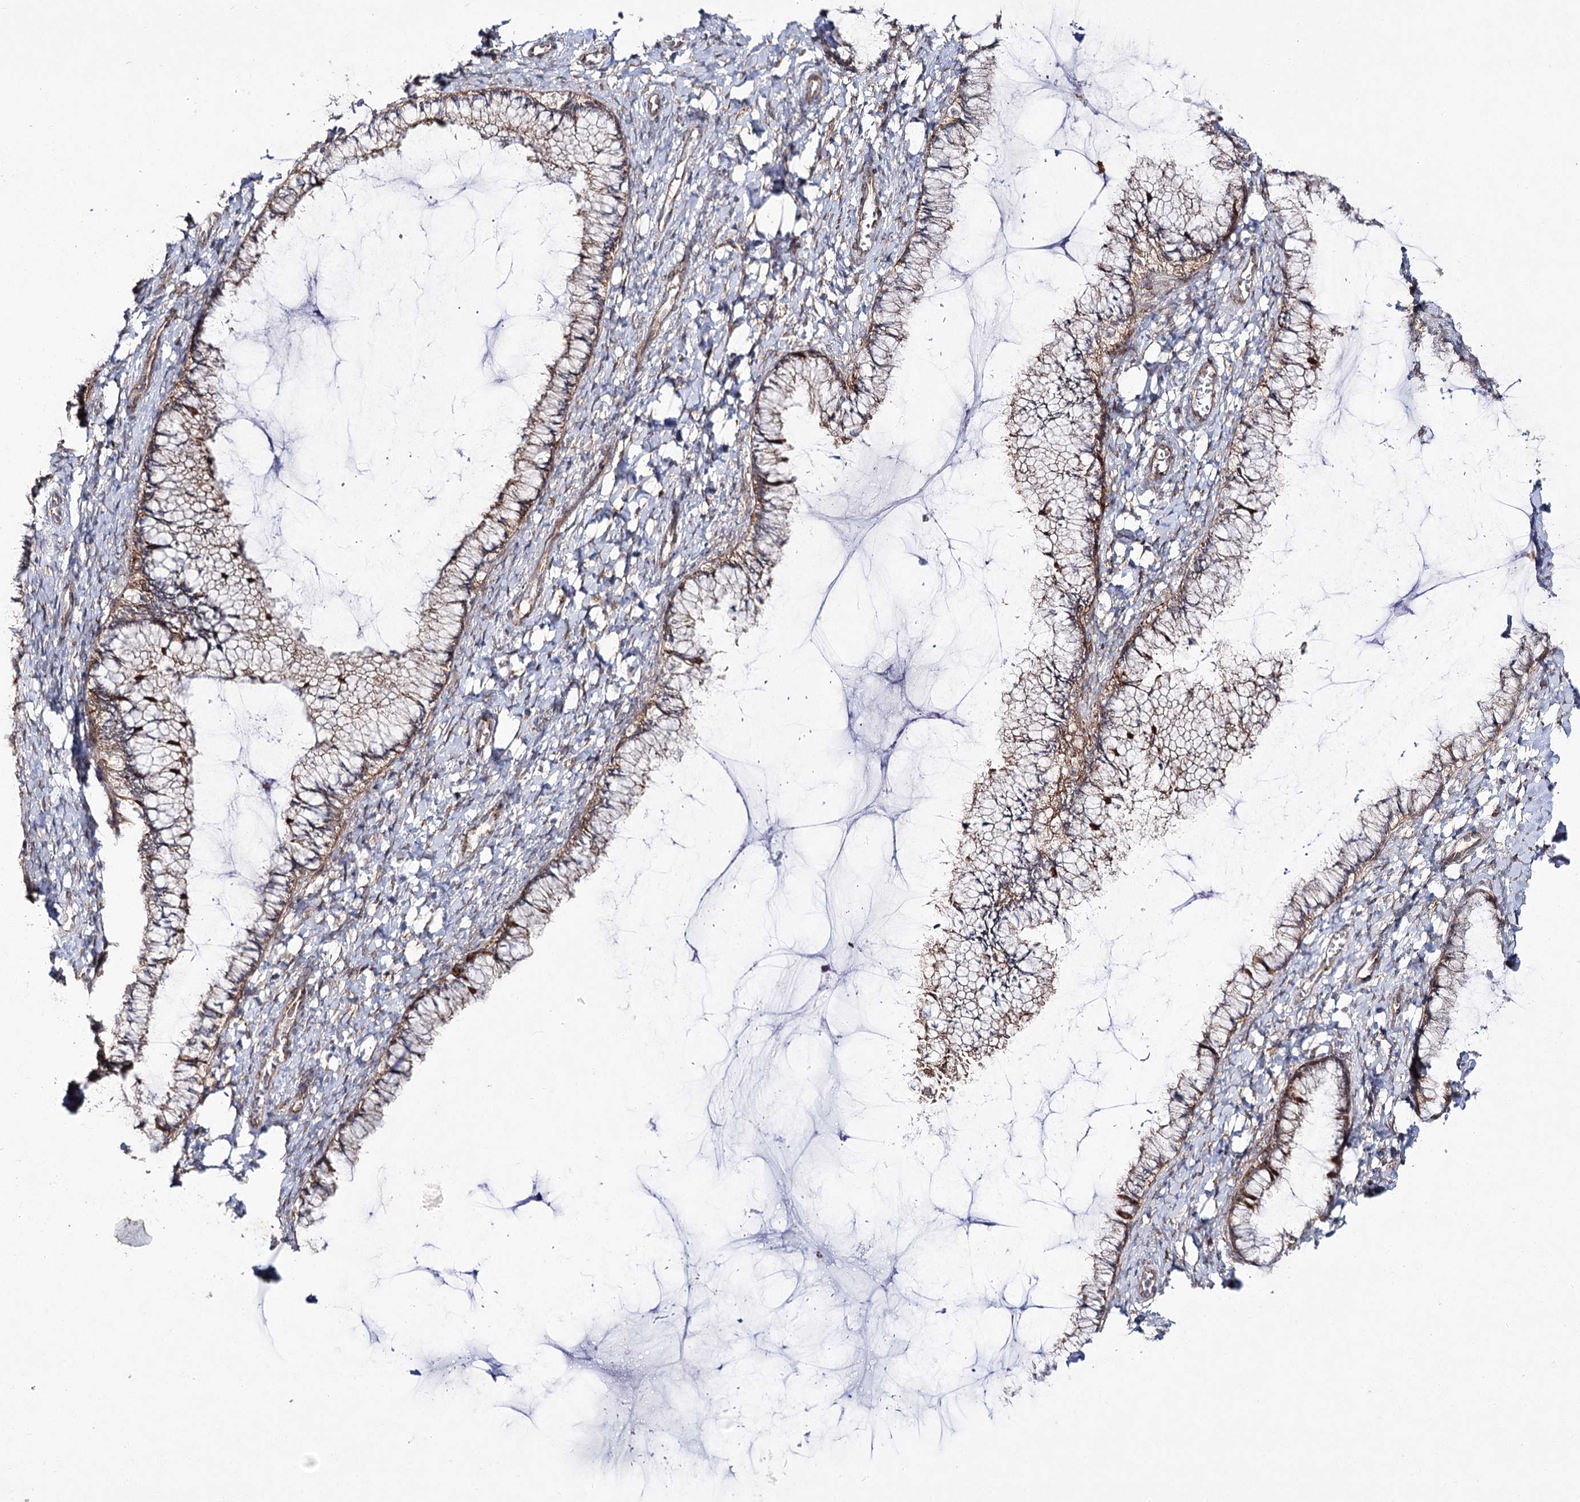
{"staining": {"intensity": "moderate", "quantity": ">75%", "location": "cytoplasmic/membranous"}, "tissue": "cervix", "cell_type": "Glandular cells", "image_type": "normal", "snomed": [{"axis": "morphology", "description": "Normal tissue, NOS"}, {"axis": "morphology", "description": "Adenocarcinoma, NOS"}, {"axis": "topography", "description": "Cervix"}], "caption": "Cervix stained for a protein (brown) shows moderate cytoplasmic/membranous positive positivity in about >75% of glandular cells.", "gene": "VWA2", "patient": {"sex": "female", "age": 29}}